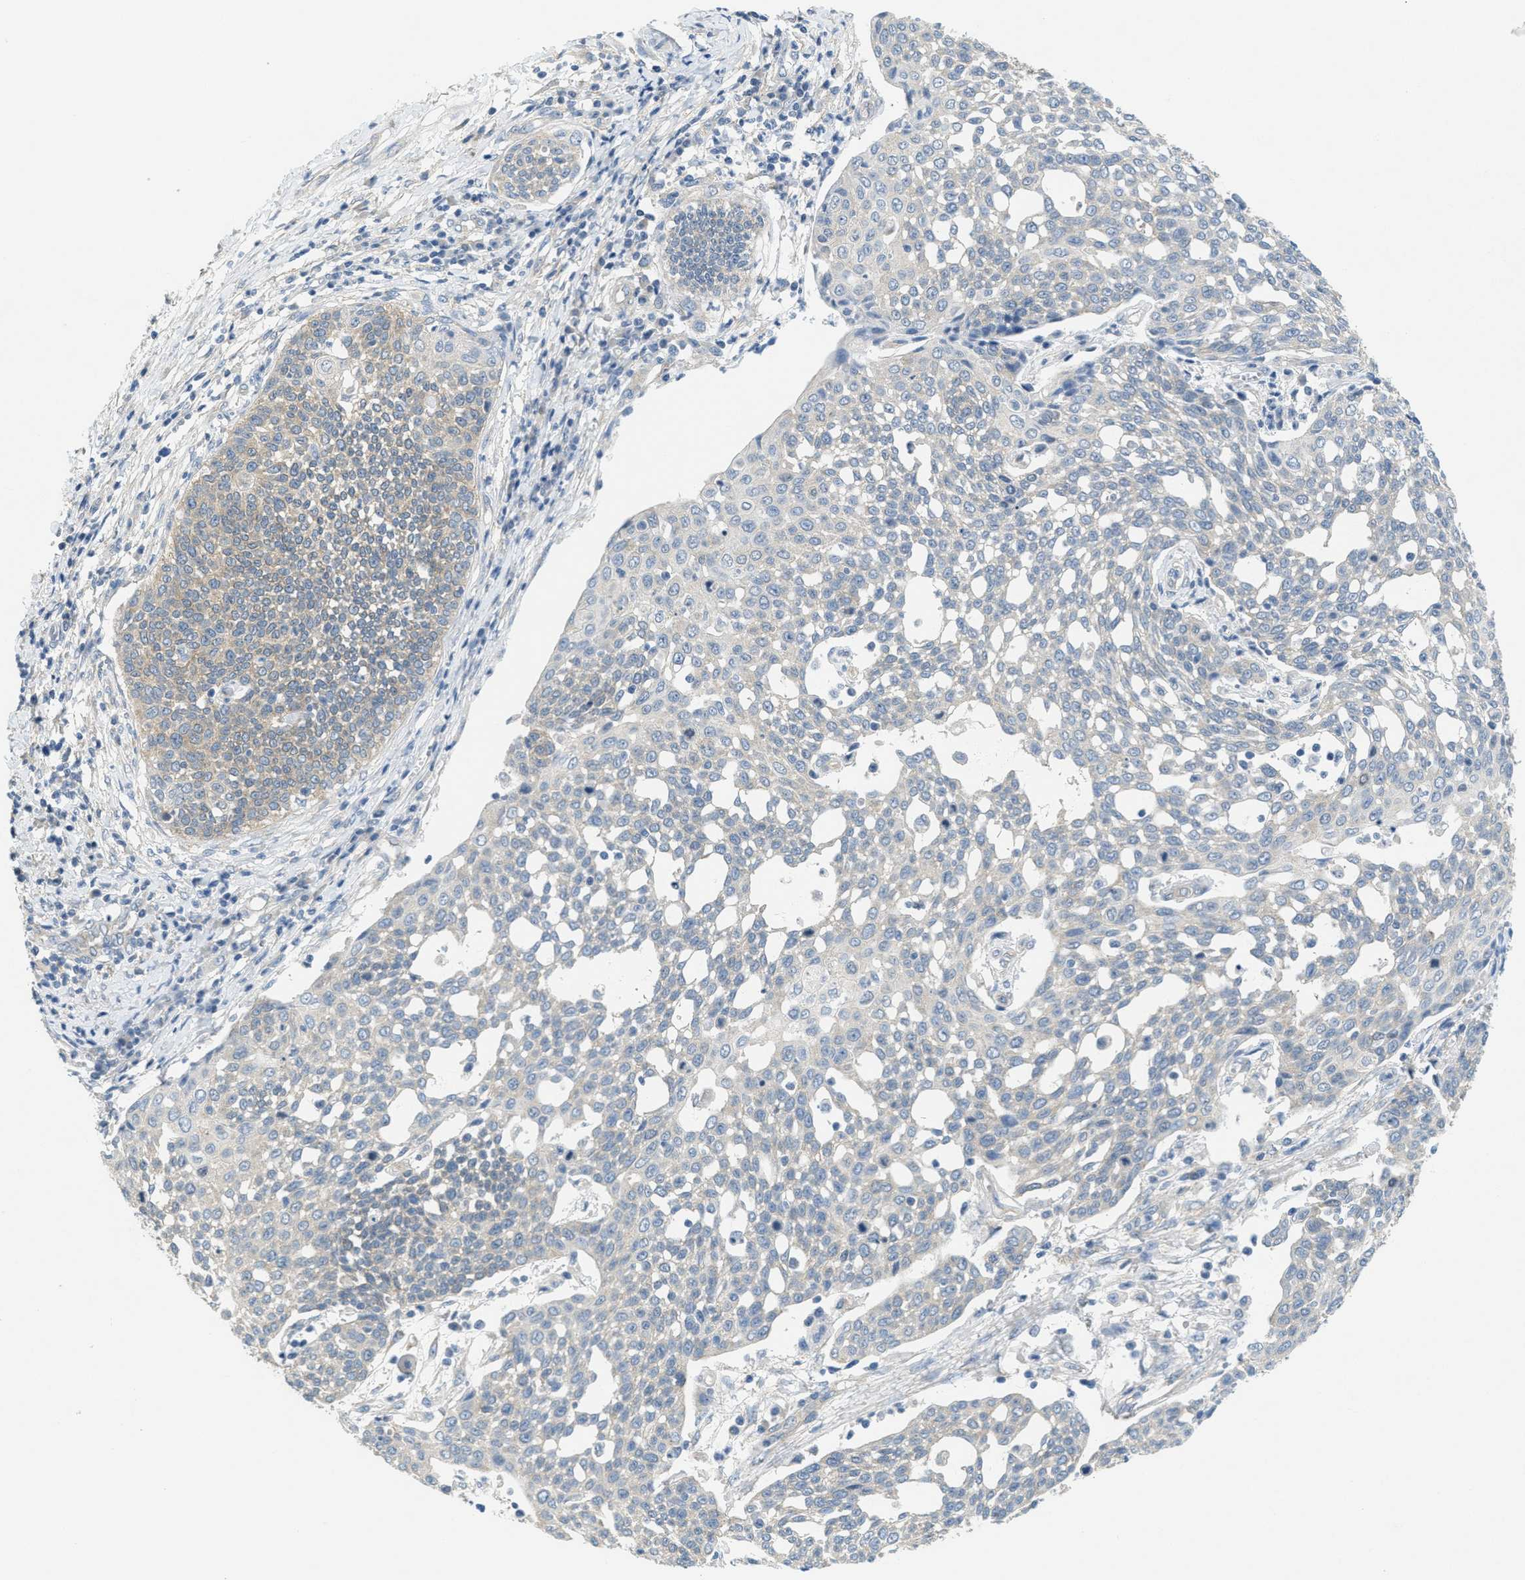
{"staining": {"intensity": "negative", "quantity": "none", "location": "none"}, "tissue": "cervical cancer", "cell_type": "Tumor cells", "image_type": "cancer", "snomed": [{"axis": "morphology", "description": "Squamous cell carcinoma, NOS"}, {"axis": "topography", "description": "Cervix"}], "caption": "The IHC photomicrograph has no significant expression in tumor cells of cervical cancer (squamous cell carcinoma) tissue.", "gene": "ZFYVE9", "patient": {"sex": "female", "age": 34}}